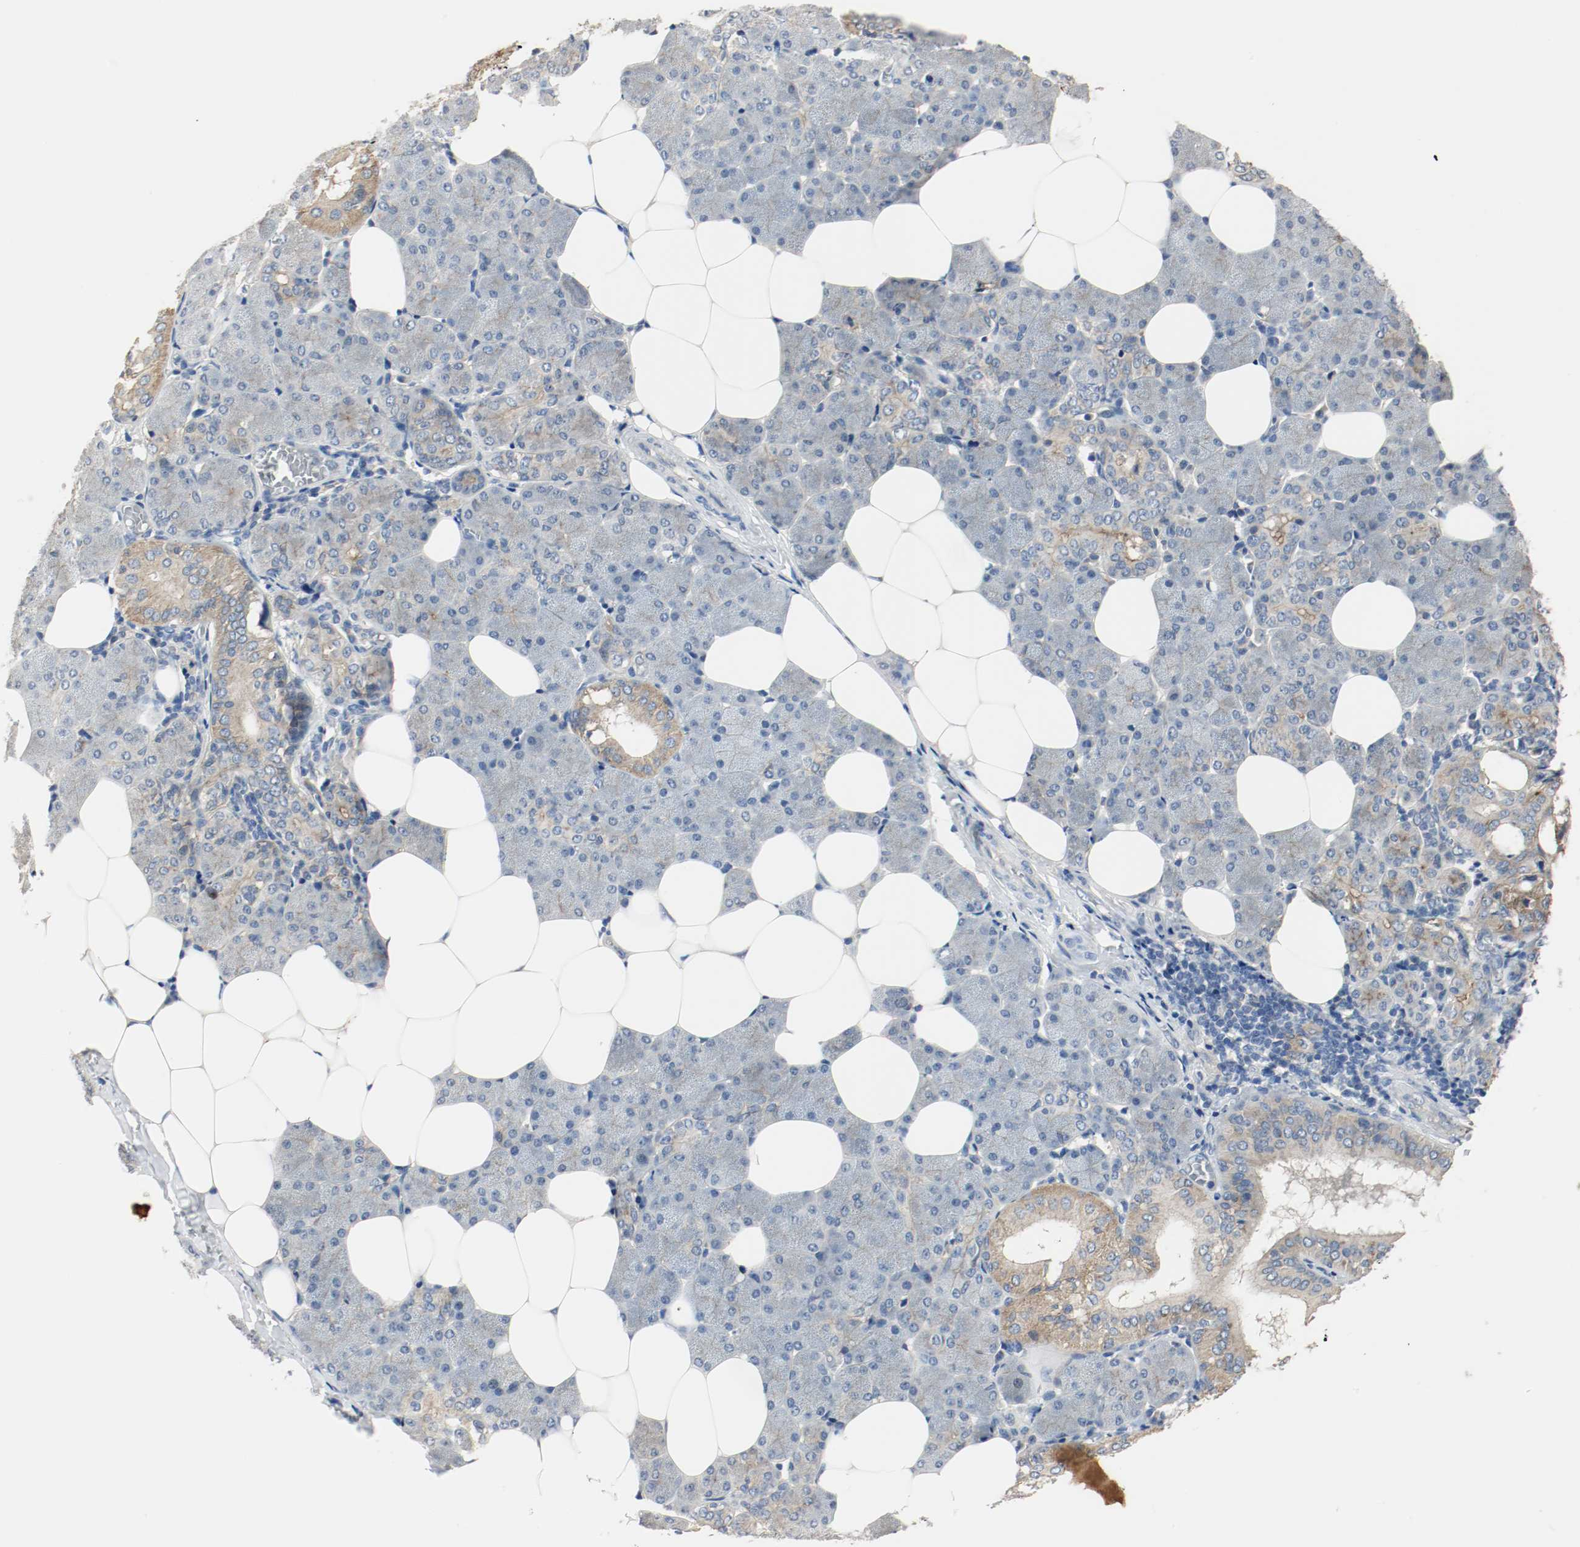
{"staining": {"intensity": "moderate", "quantity": "25%-75%", "location": "cytoplasmic/membranous"}, "tissue": "salivary gland", "cell_type": "Glandular cells", "image_type": "normal", "snomed": [{"axis": "morphology", "description": "Normal tissue, NOS"}, {"axis": "morphology", "description": "Adenoma, NOS"}, {"axis": "topography", "description": "Salivary gland"}], "caption": "Normal salivary gland demonstrates moderate cytoplasmic/membranous expression in about 25%-75% of glandular cells The protein is stained brown, and the nuclei are stained in blue (DAB (3,3'-diaminobenzidine) IHC with brightfield microscopy, high magnification)..", "gene": "MELTF", "patient": {"sex": "female", "age": 32}}